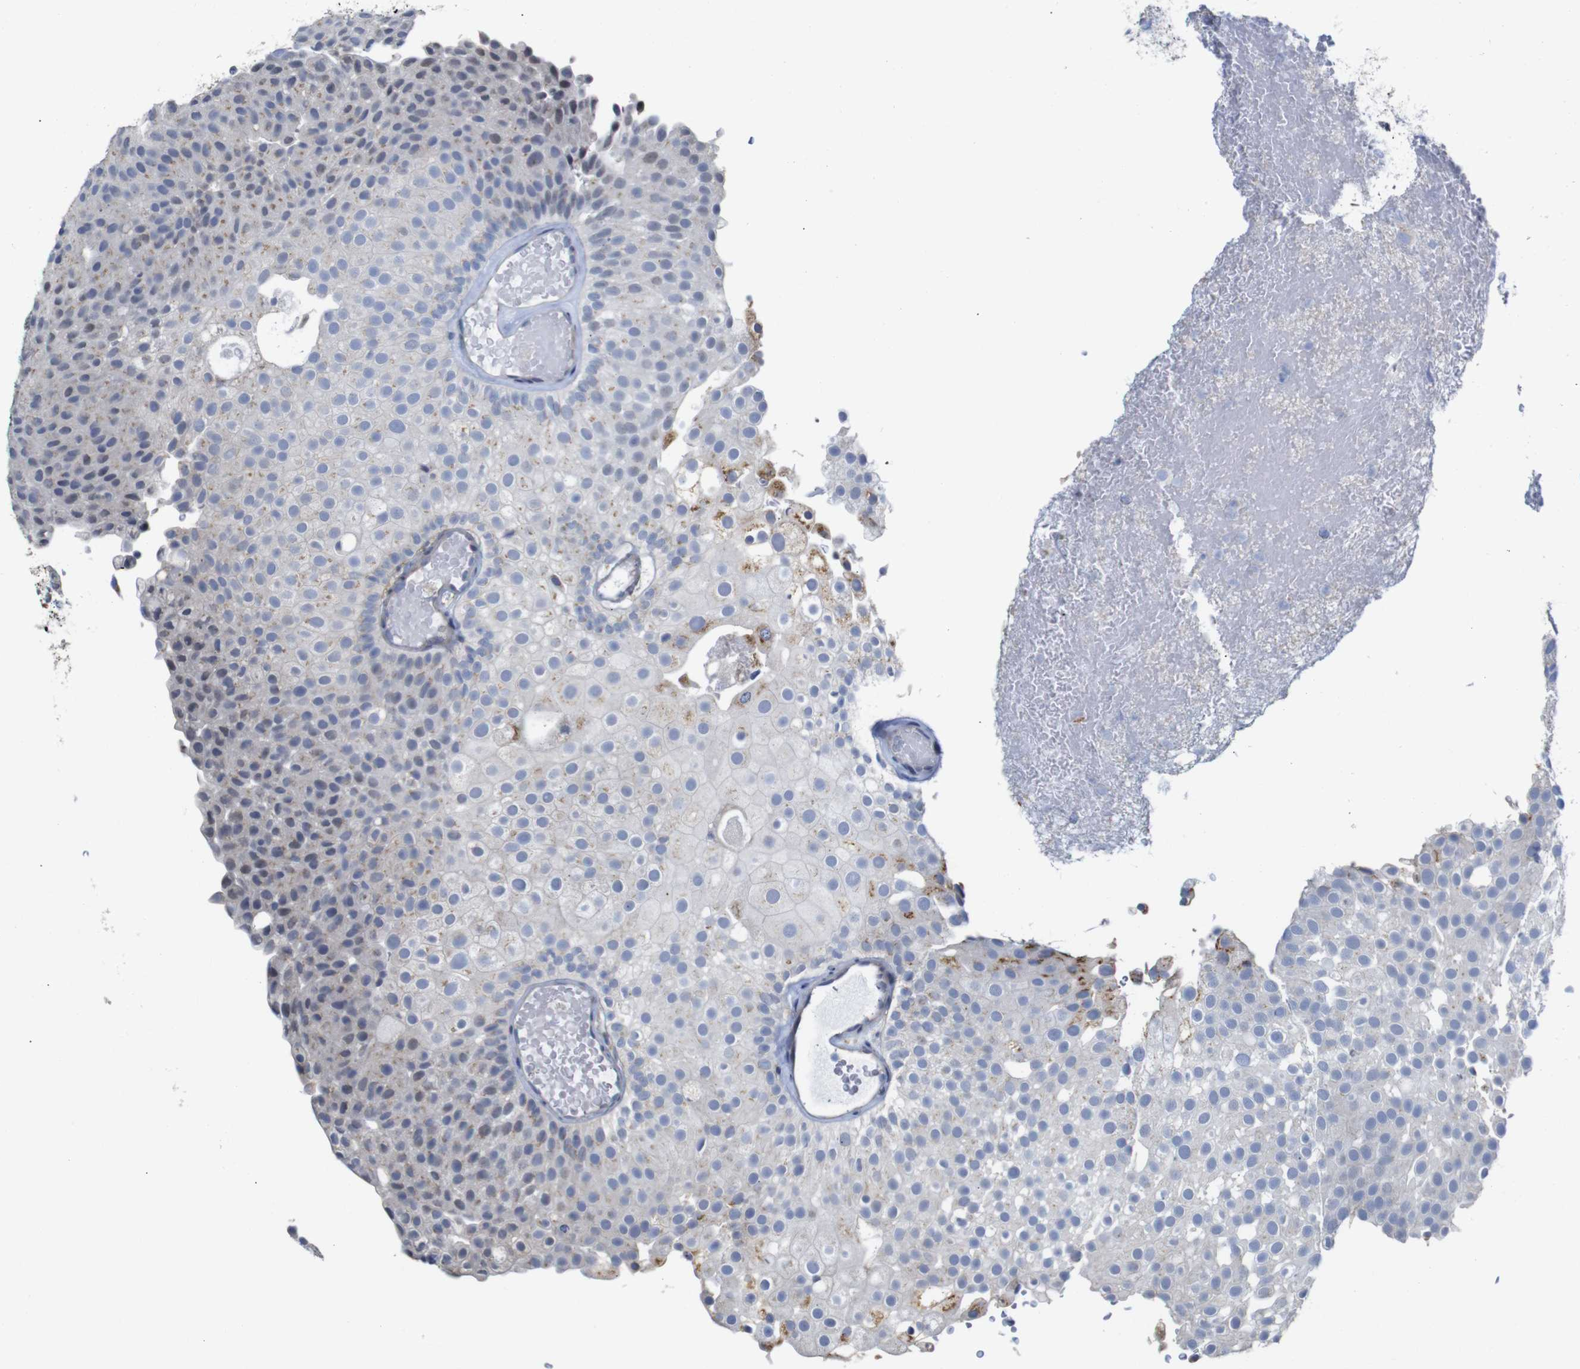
{"staining": {"intensity": "weak", "quantity": "<25%", "location": "cytoplasmic/membranous"}, "tissue": "urothelial cancer", "cell_type": "Tumor cells", "image_type": "cancer", "snomed": [{"axis": "morphology", "description": "Urothelial carcinoma, Low grade"}, {"axis": "topography", "description": "Urinary bladder"}], "caption": "This is a micrograph of IHC staining of urothelial cancer, which shows no expression in tumor cells. The staining was performed using DAB to visualize the protein expression in brown, while the nuclei were stained in blue with hematoxylin (Magnification: 20x).", "gene": "TCEAL9", "patient": {"sex": "male", "age": 78}}